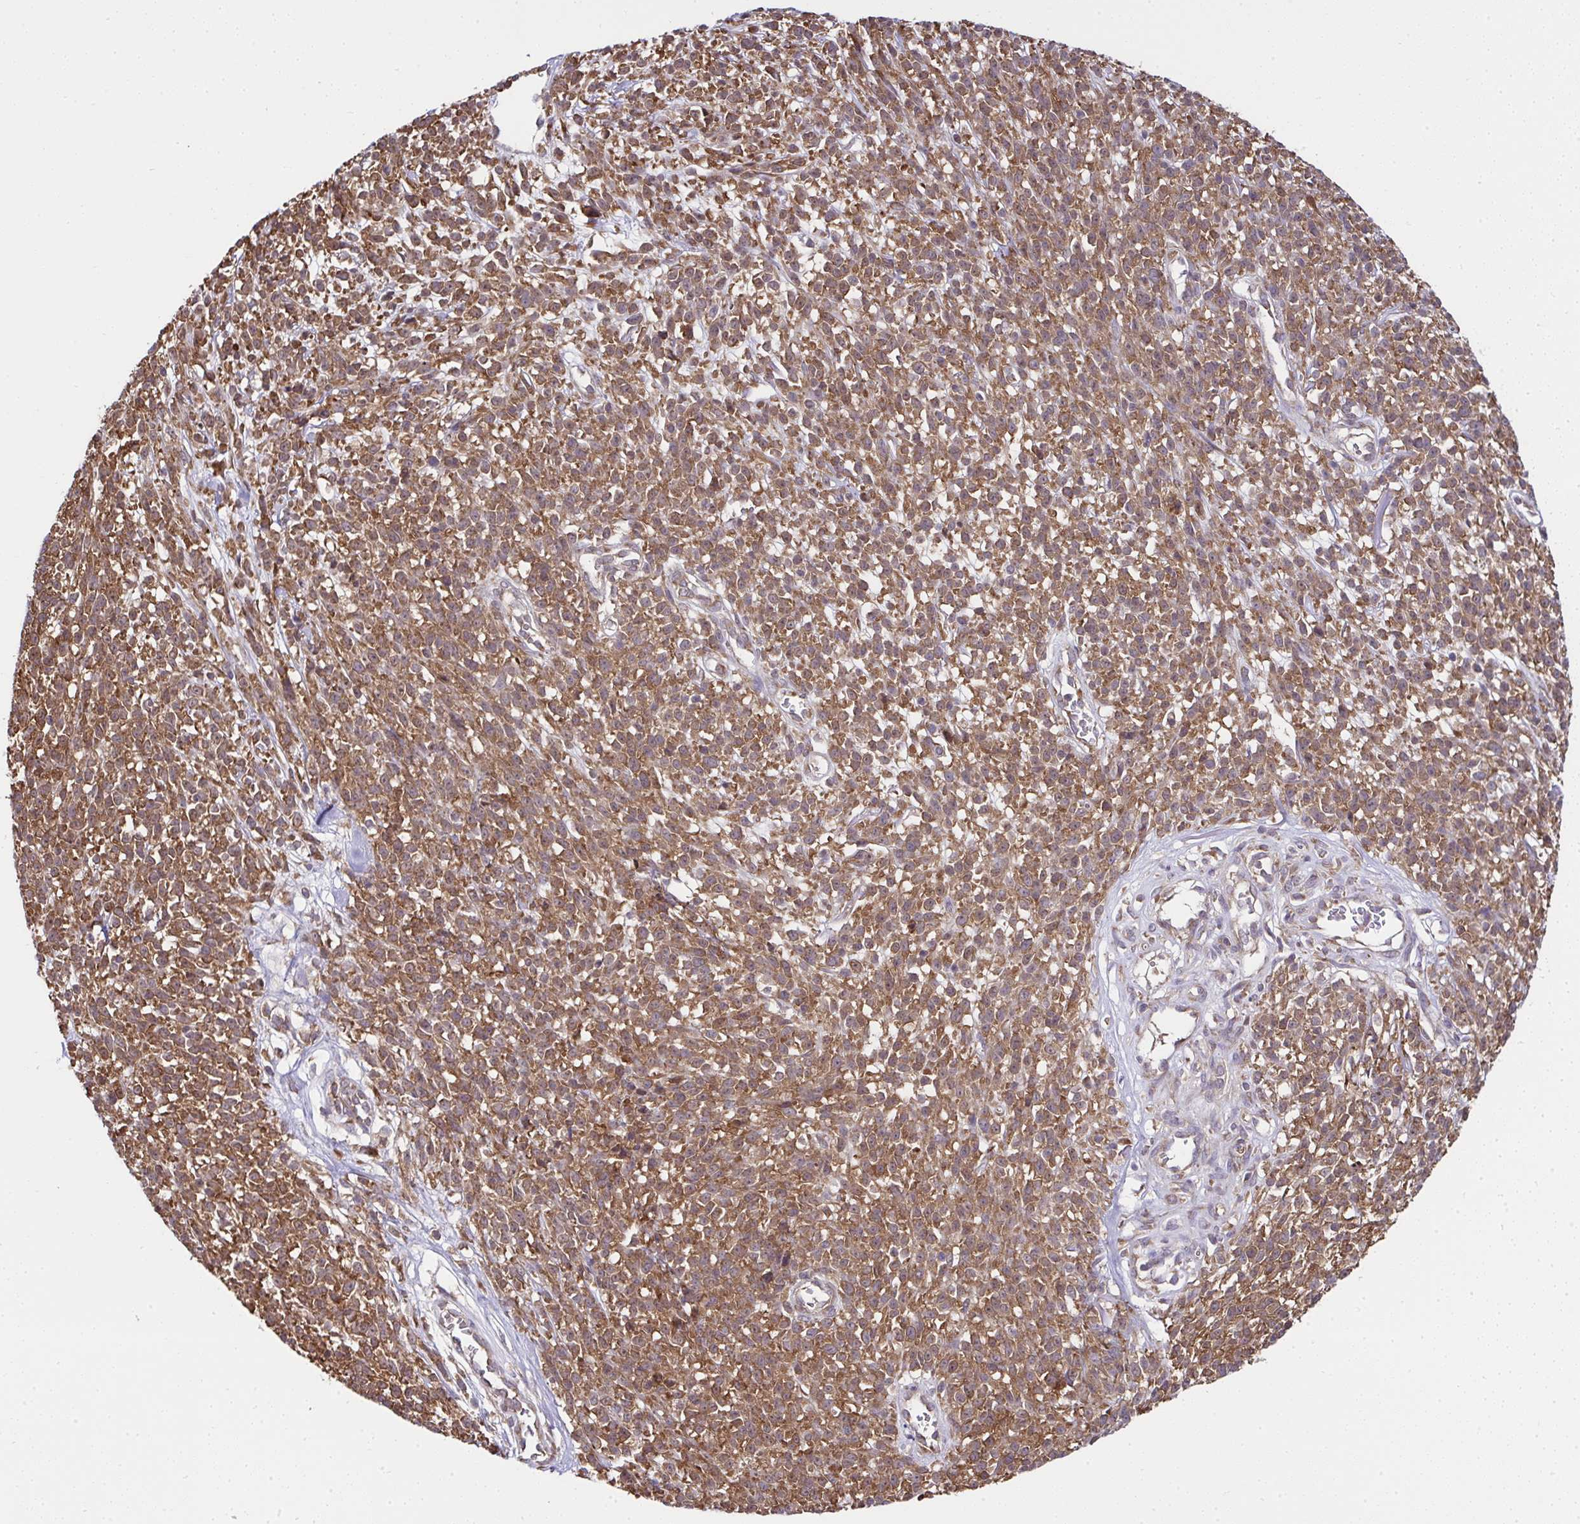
{"staining": {"intensity": "moderate", "quantity": ">75%", "location": "cytoplasmic/membranous"}, "tissue": "melanoma", "cell_type": "Tumor cells", "image_type": "cancer", "snomed": [{"axis": "morphology", "description": "Malignant melanoma, NOS"}, {"axis": "topography", "description": "Skin"}, {"axis": "topography", "description": "Skin of trunk"}], "caption": "IHC (DAB (3,3'-diaminobenzidine)) staining of melanoma displays moderate cytoplasmic/membranous protein positivity in approximately >75% of tumor cells.", "gene": "RPS7", "patient": {"sex": "male", "age": 74}}